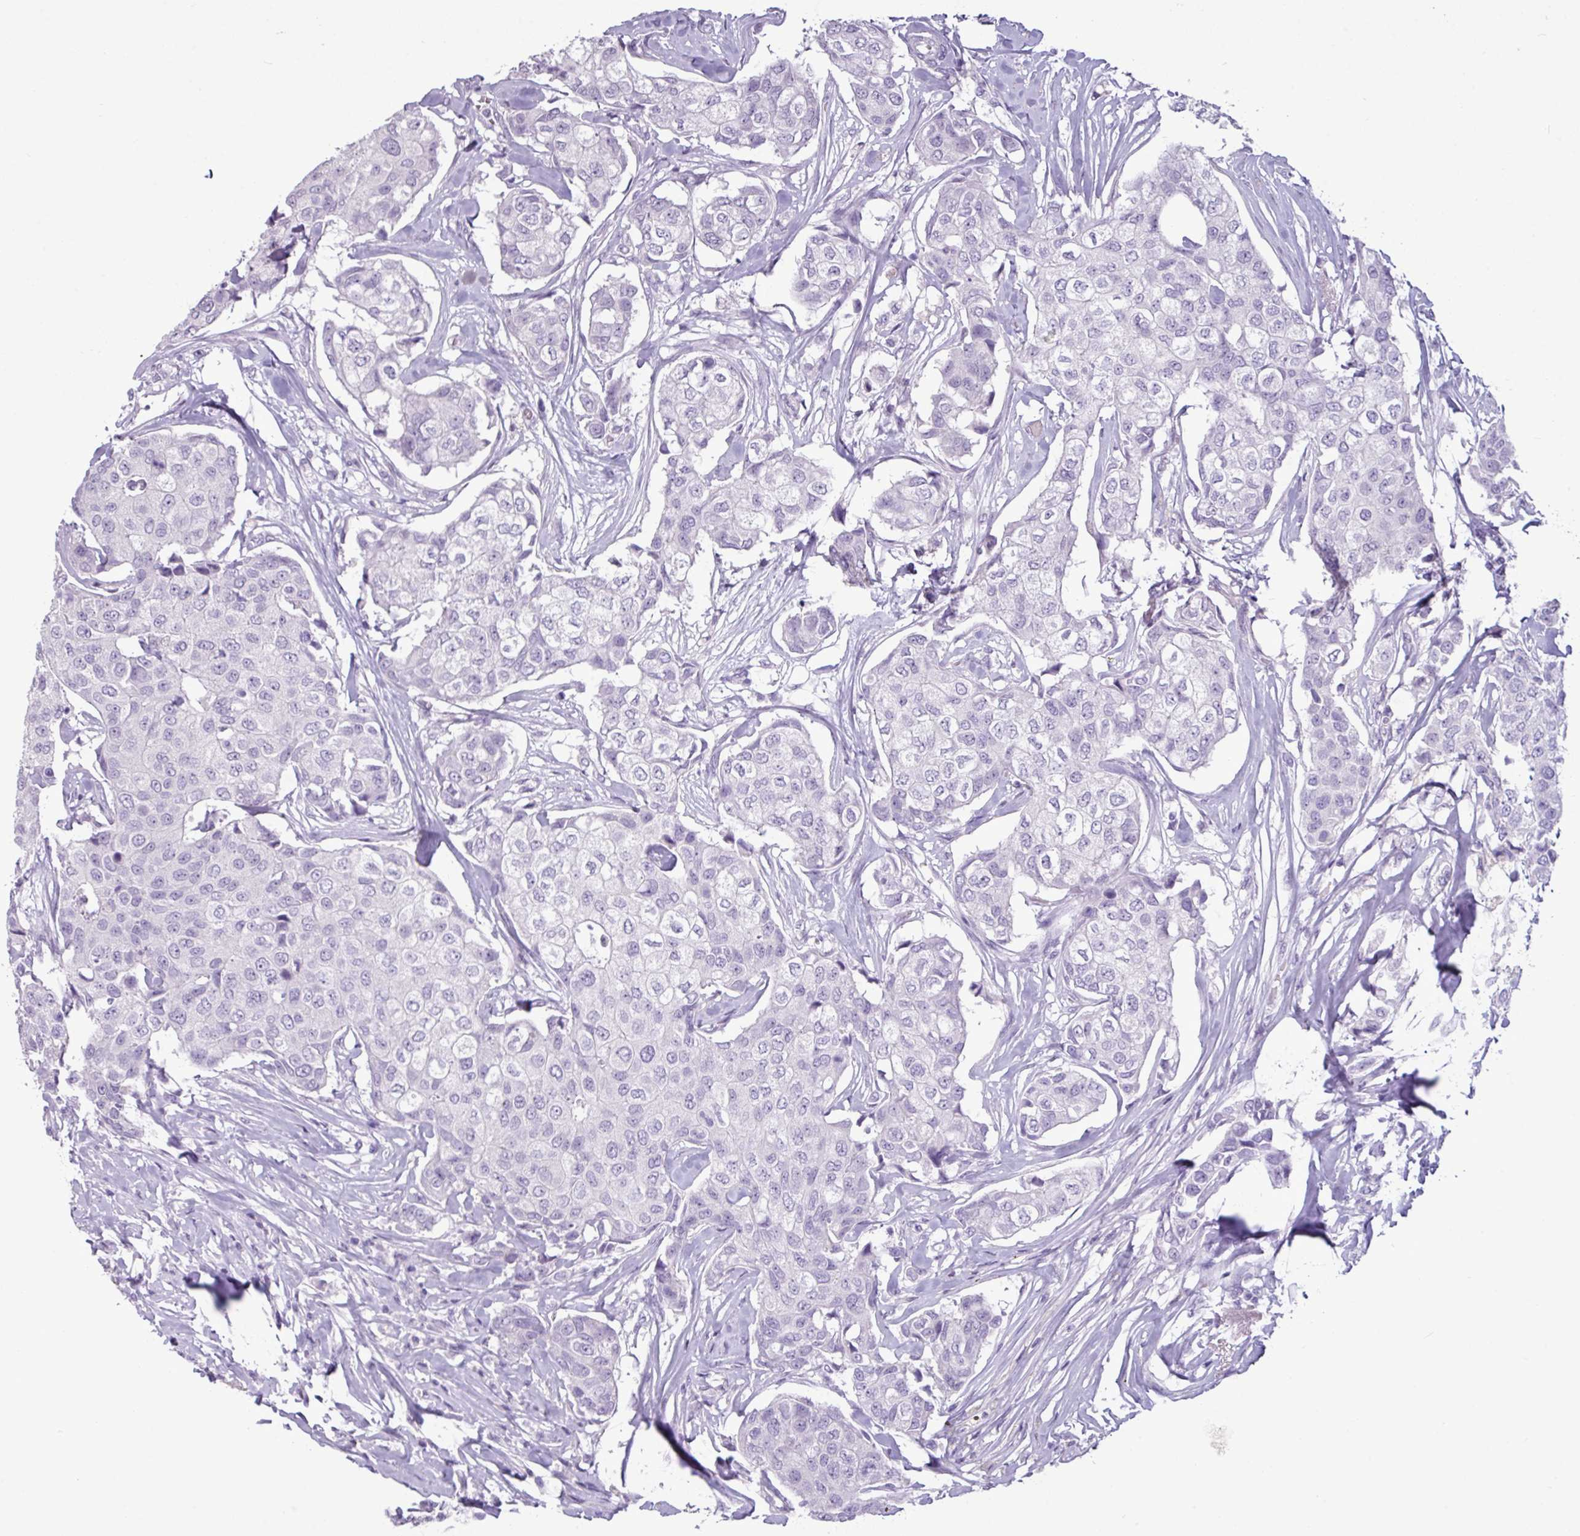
{"staining": {"intensity": "negative", "quantity": "none", "location": "none"}, "tissue": "breast cancer", "cell_type": "Tumor cells", "image_type": "cancer", "snomed": [{"axis": "morphology", "description": "Duct carcinoma"}, {"axis": "topography", "description": "Breast"}], "caption": "Immunohistochemical staining of breast infiltrating ductal carcinoma displays no significant staining in tumor cells.", "gene": "AMY2A", "patient": {"sex": "female", "age": 80}}